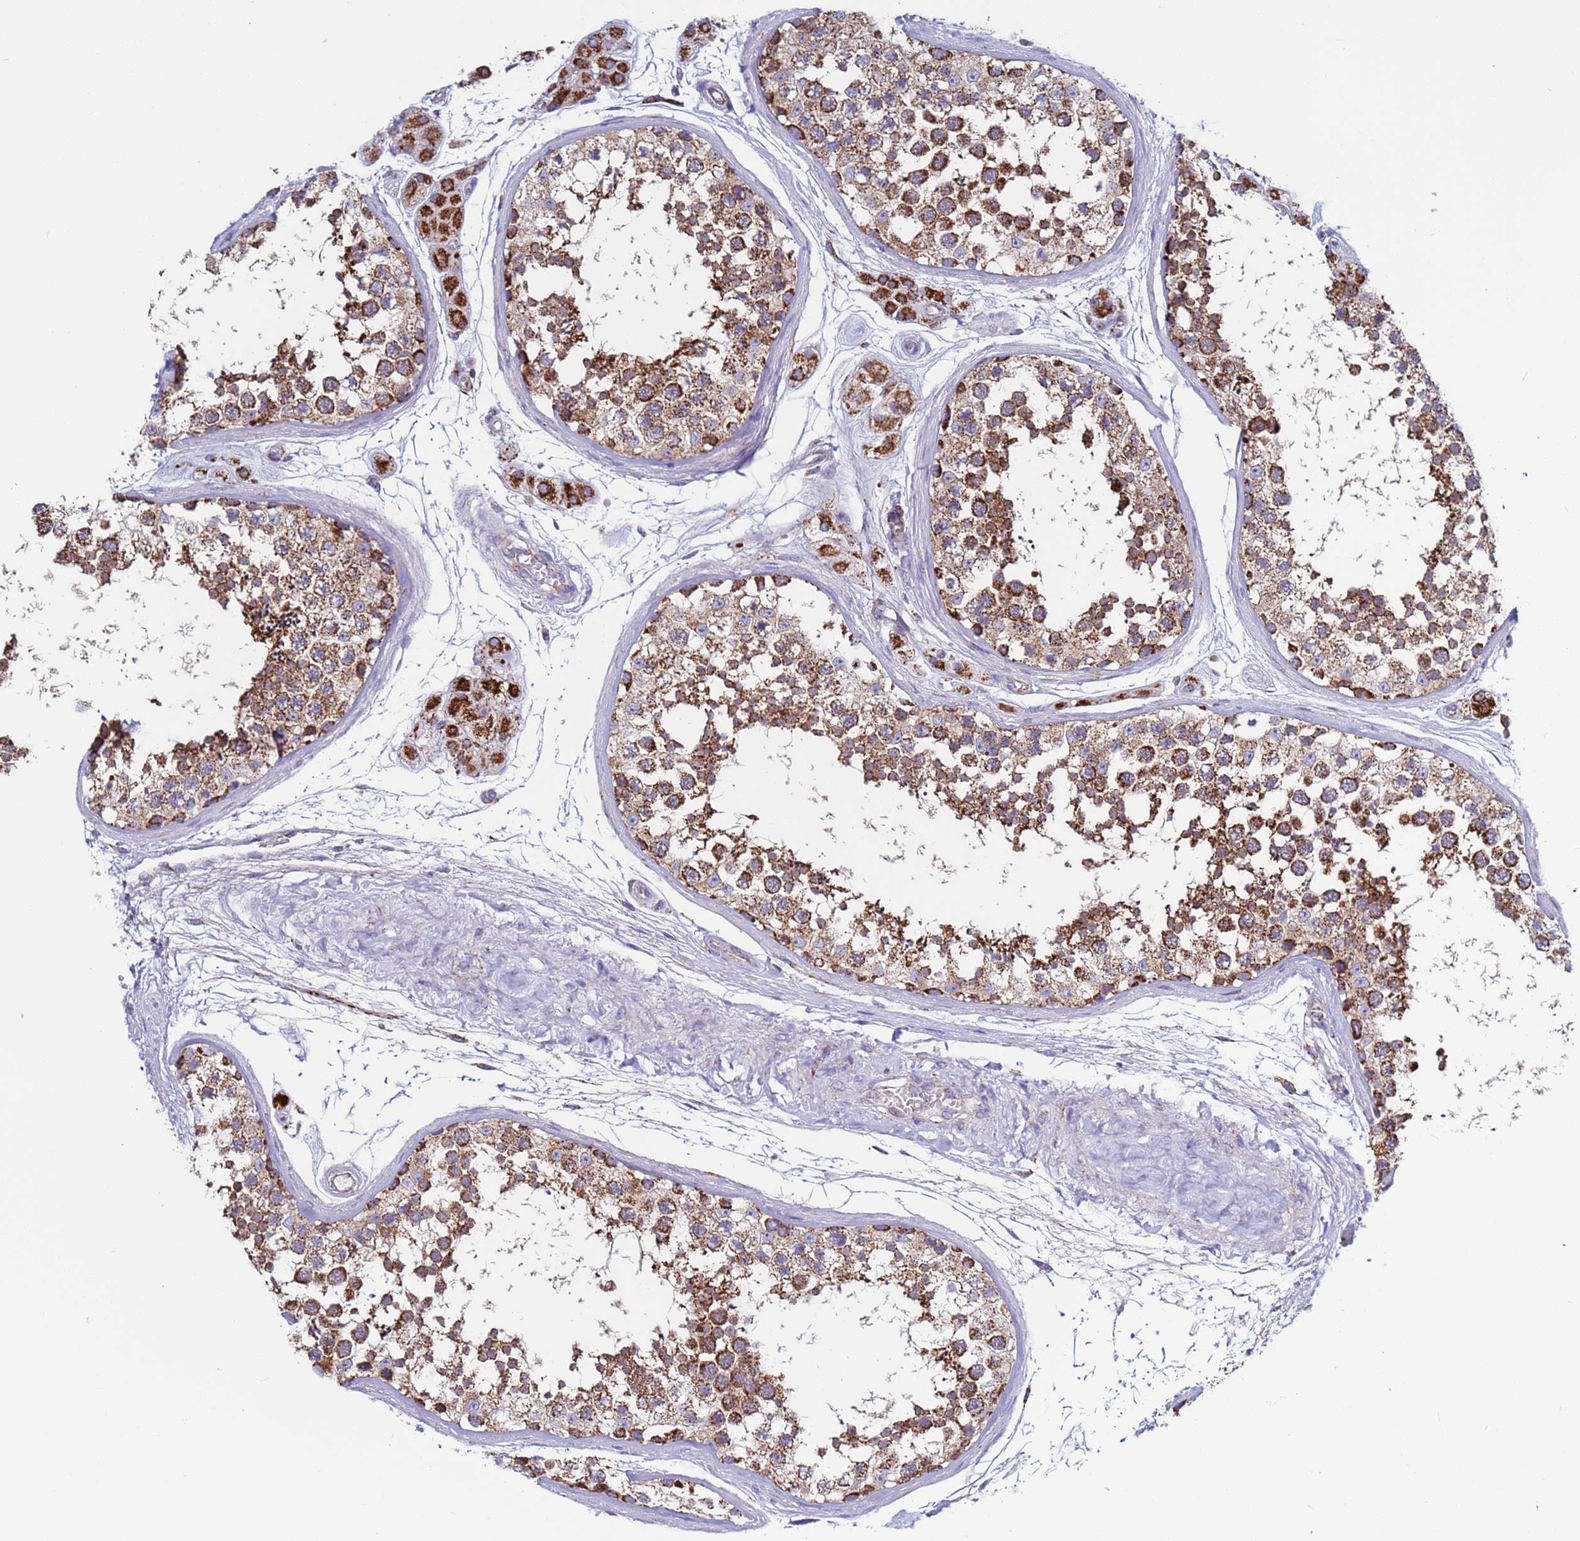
{"staining": {"intensity": "strong", "quantity": ">75%", "location": "cytoplasmic/membranous"}, "tissue": "testis", "cell_type": "Cells in seminiferous ducts", "image_type": "normal", "snomed": [{"axis": "morphology", "description": "Normal tissue, NOS"}, {"axis": "topography", "description": "Testis"}], "caption": "Strong cytoplasmic/membranous expression is identified in approximately >75% of cells in seminiferous ducts in benign testis. (DAB (3,3'-diaminobenzidine) = brown stain, brightfield microscopy at high magnification).", "gene": "ZBTB39", "patient": {"sex": "male", "age": 56}}